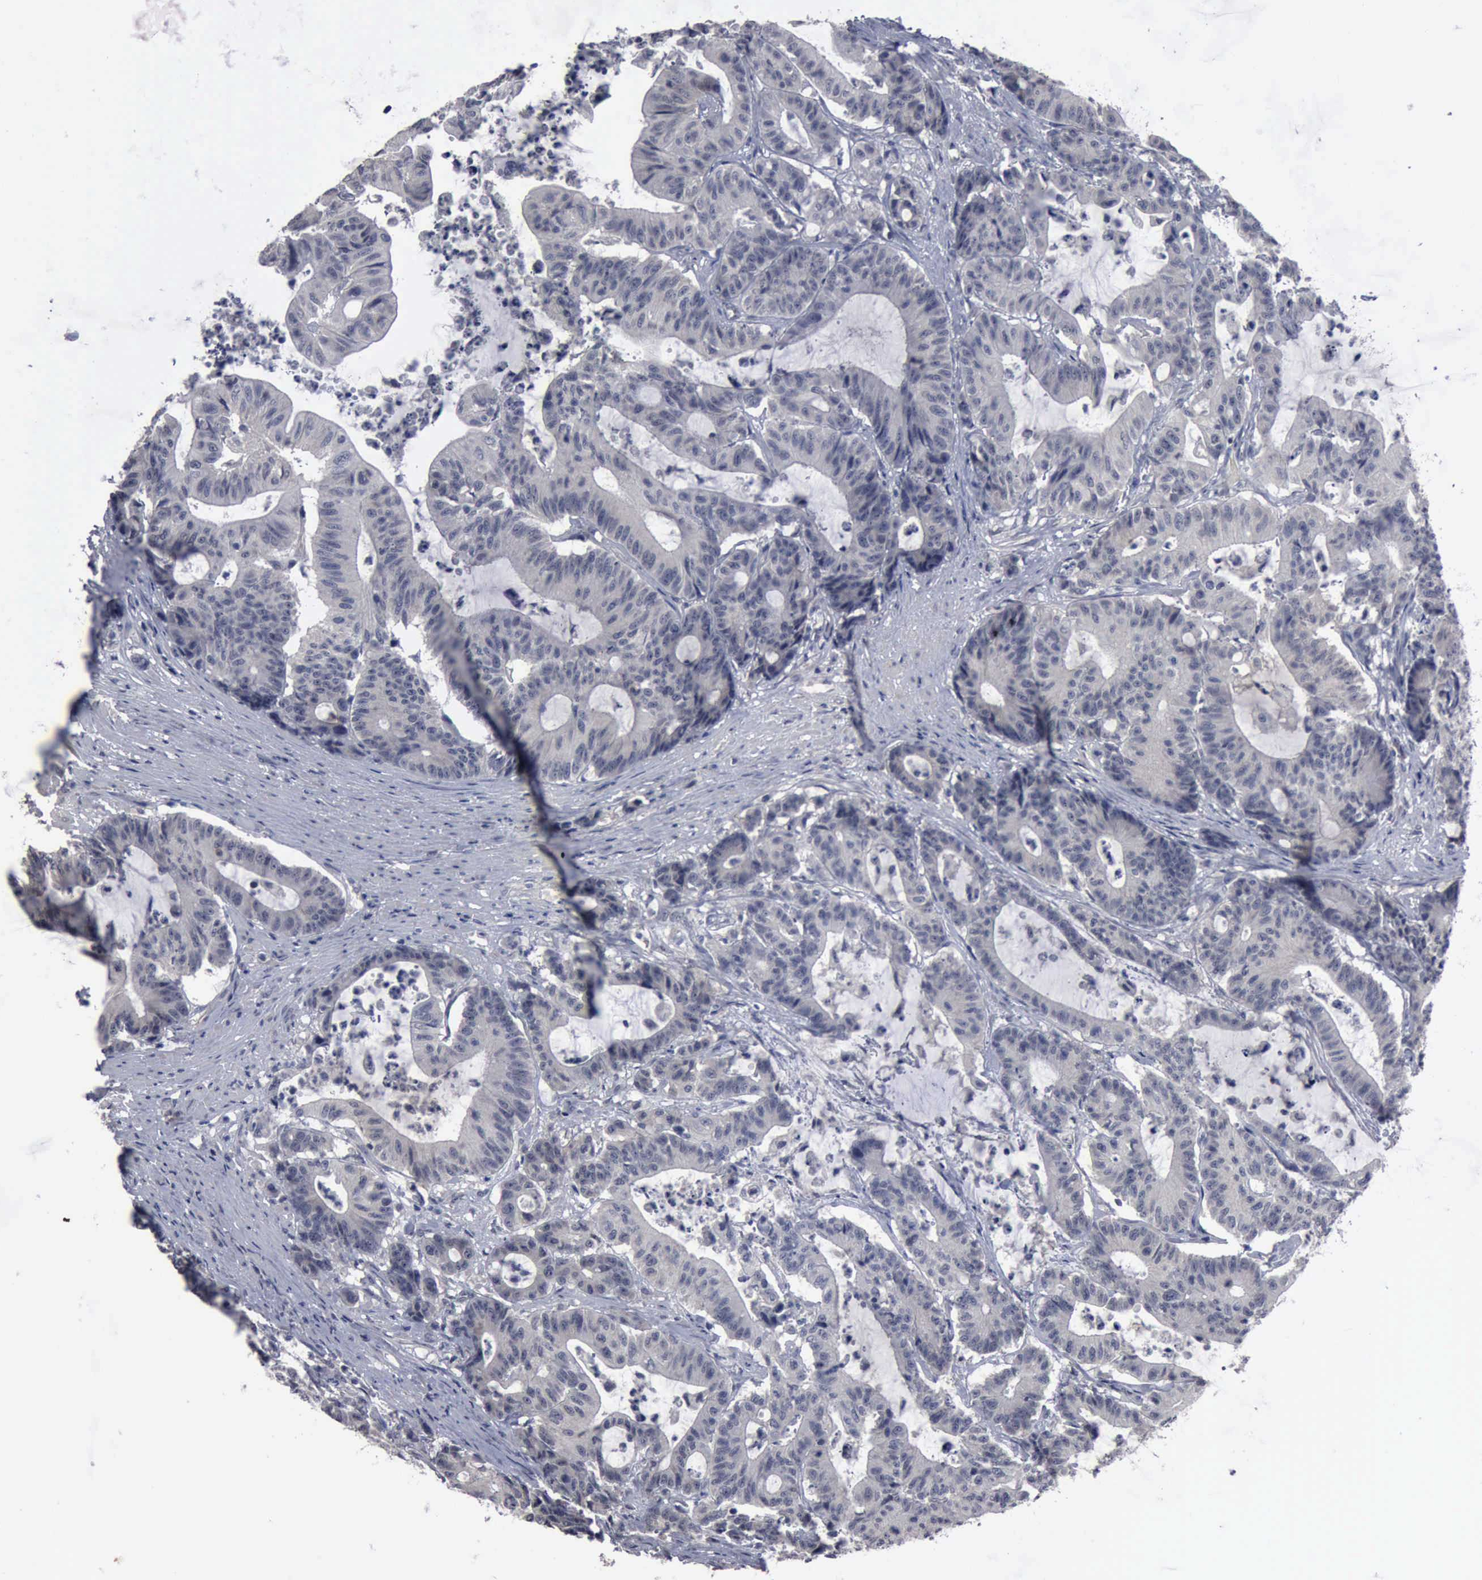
{"staining": {"intensity": "negative", "quantity": "none", "location": "none"}, "tissue": "colorectal cancer", "cell_type": "Tumor cells", "image_type": "cancer", "snomed": [{"axis": "morphology", "description": "Adenocarcinoma, NOS"}, {"axis": "topography", "description": "Colon"}], "caption": "Tumor cells show no significant positivity in adenocarcinoma (colorectal).", "gene": "MYO18B", "patient": {"sex": "female", "age": 84}}